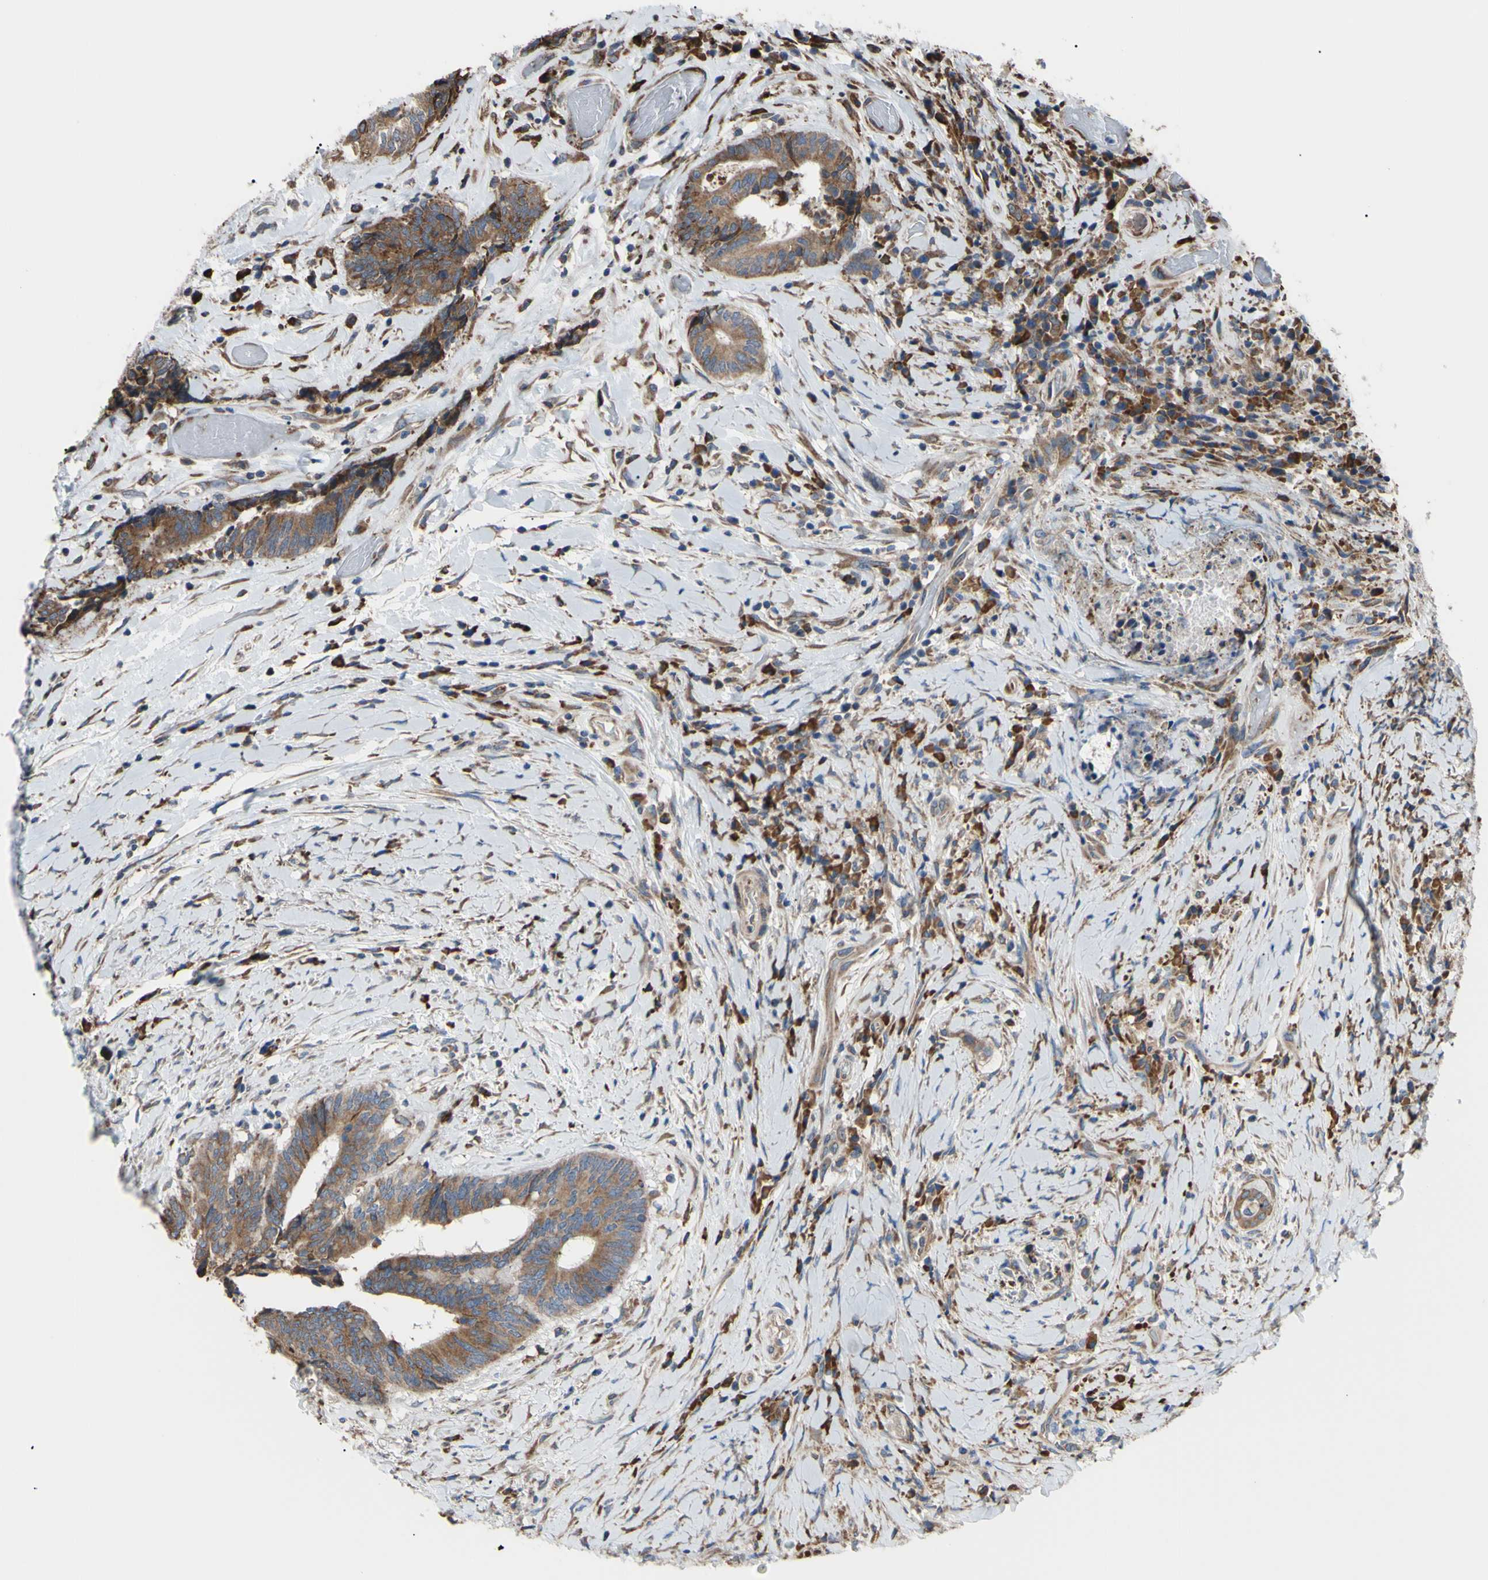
{"staining": {"intensity": "strong", "quantity": ">75%", "location": "cytoplasmic/membranous"}, "tissue": "colorectal cancer", "cell_type": "Tumor cells", "image_type": "cancer", "snomed": [{"axis": "morphology", "description": "Adenocarcinoma, NOS"}, {"axis": "topography", "description": "Rectum"}], "caption": "Strong cytoplasmic/membranous expression is identified in about >75% of tumor cells in colorectal cancer (adenocarcinoma).", "gene": "BMF", "patient": {"sex": "male", "age": 63}}